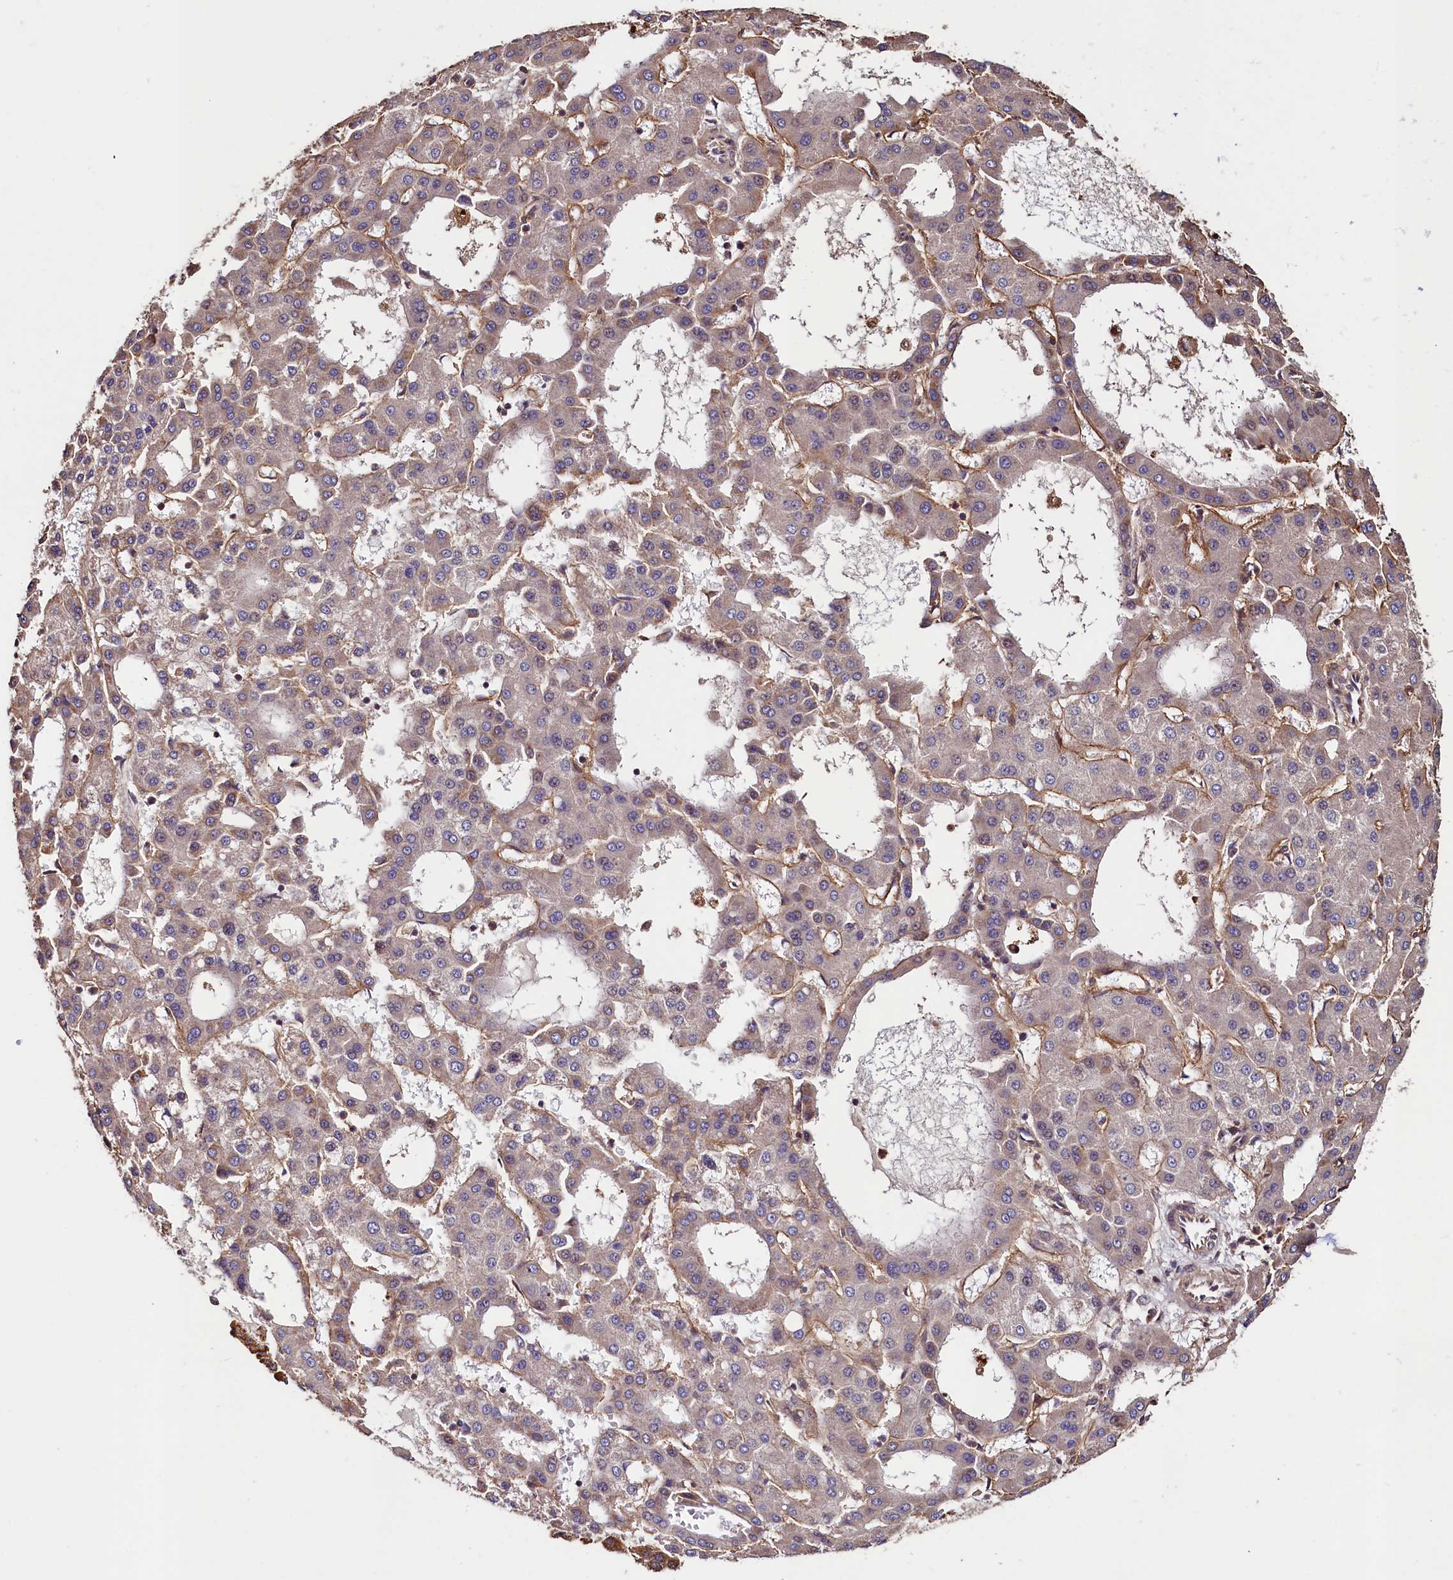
{"staining": {"intensity": "weak", "quantity": "25%-75%", "location": "cytoplasmic/membranous"}, "tissue": "liver cancer", "cell_type": "Tumor cells", "image_type": "cancer", "snomed": [{"axis": "morphology", "description": "Carcinoma, Hepatocellular, NOS"}, {"axis": "topography", "description": "Liver"}], "caption": "DAB (3,3'-diaminobenzidine) immunohistochemical staining of human liver cancer reveals weak cytoplasmic/membranous protein expression in about 25%-75% of tumor cells.", "gene": "RBFA", "patient": {"sex": "male", "age": 47}}